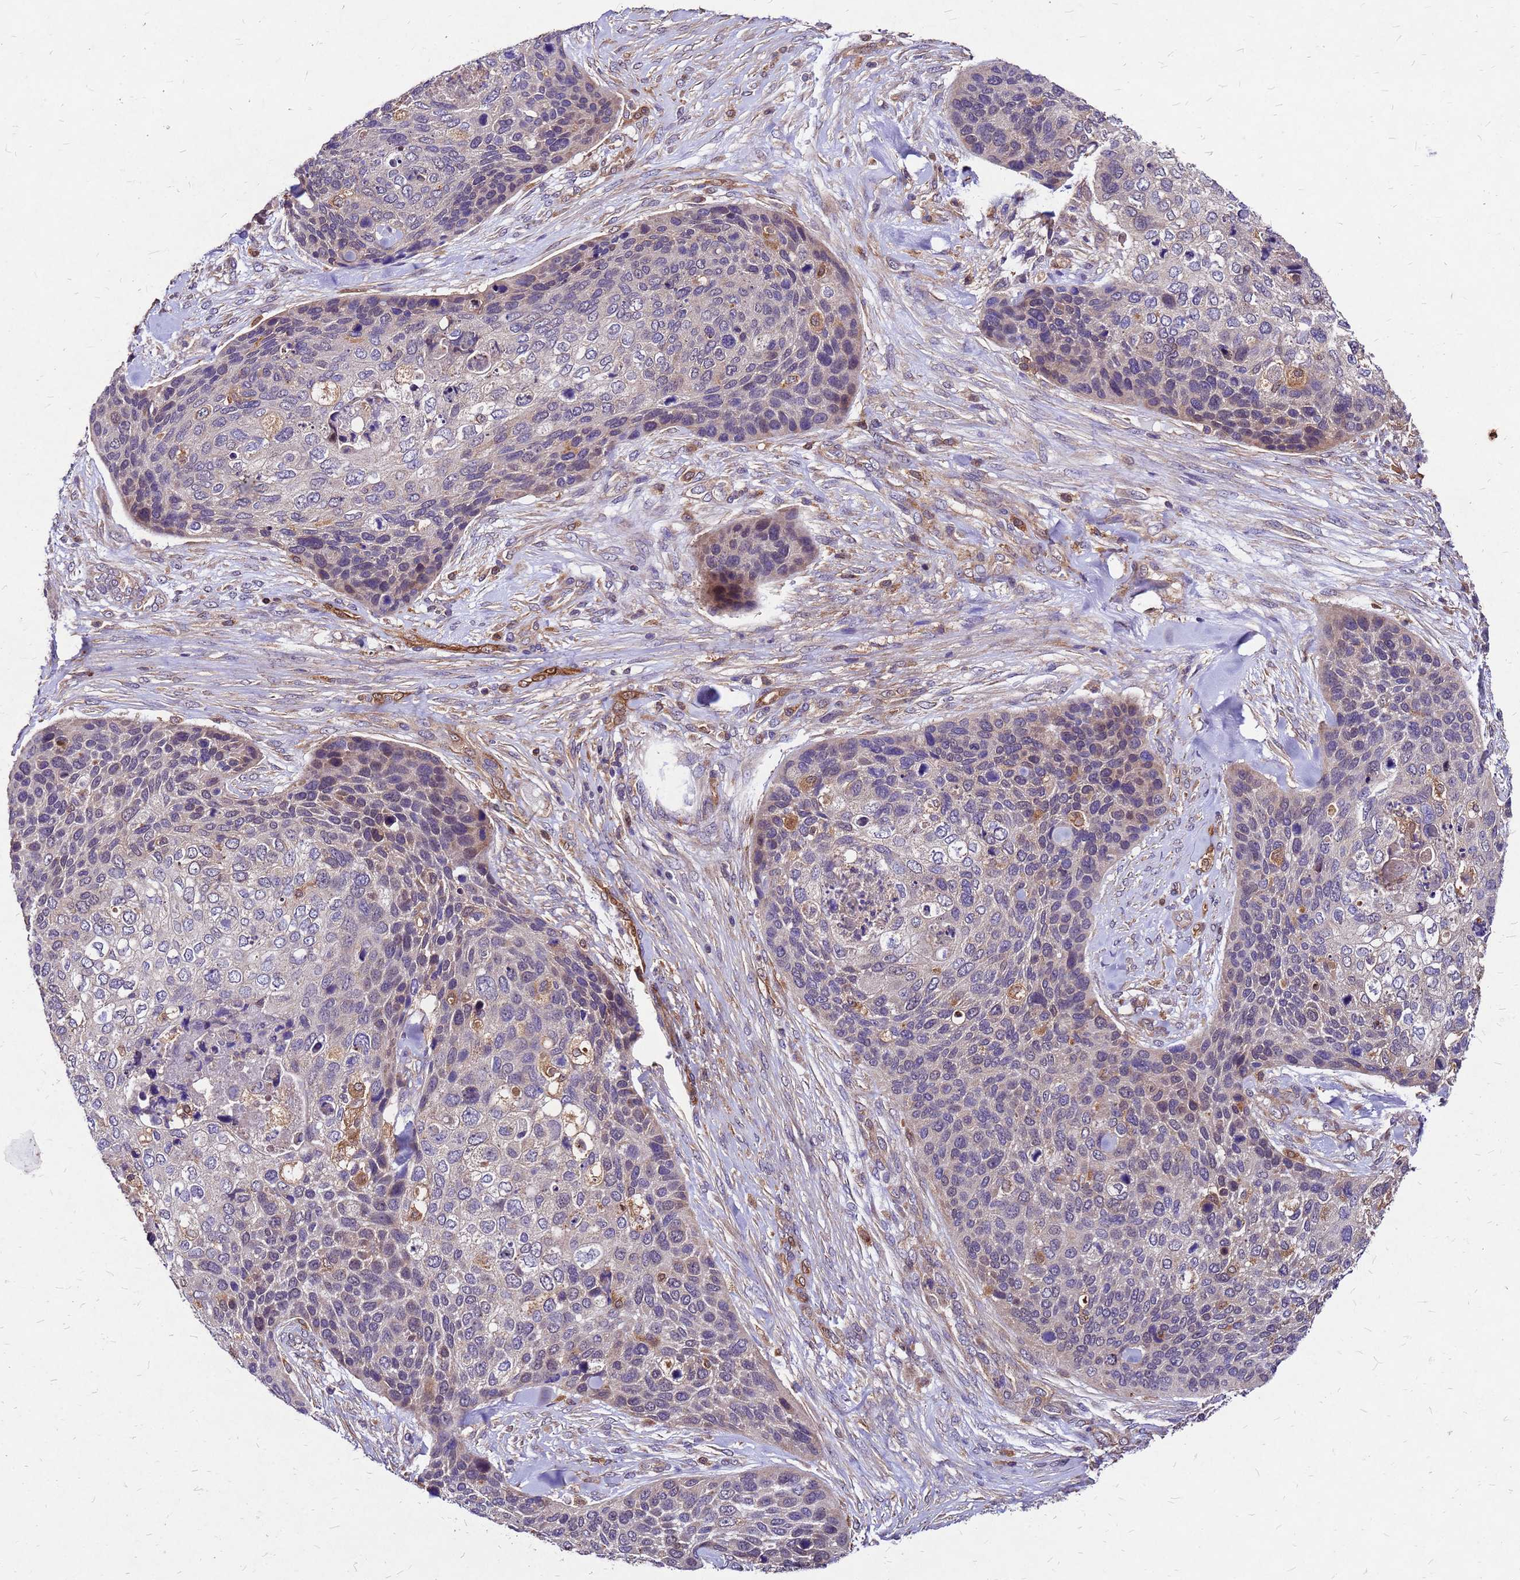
{"staining": {"intensity": "weak", "quantity": "<25%", "location": "cytoplasmic/membranous"}, "tissue": "skin cancer", "cell_type": "Tumor cells", "image_type": "cancer", "snomed": [{"axis": "morphology", "description": "Basal cell carcinoma"}, {"axis": "topography", "description": "Skin"}], "caption": "Immunohistochemical staining of human skin cancer exhibits no significant expression in tumor cells.", "gene": "DUSP23", "patient": {"sex": "female", "age": 74}}